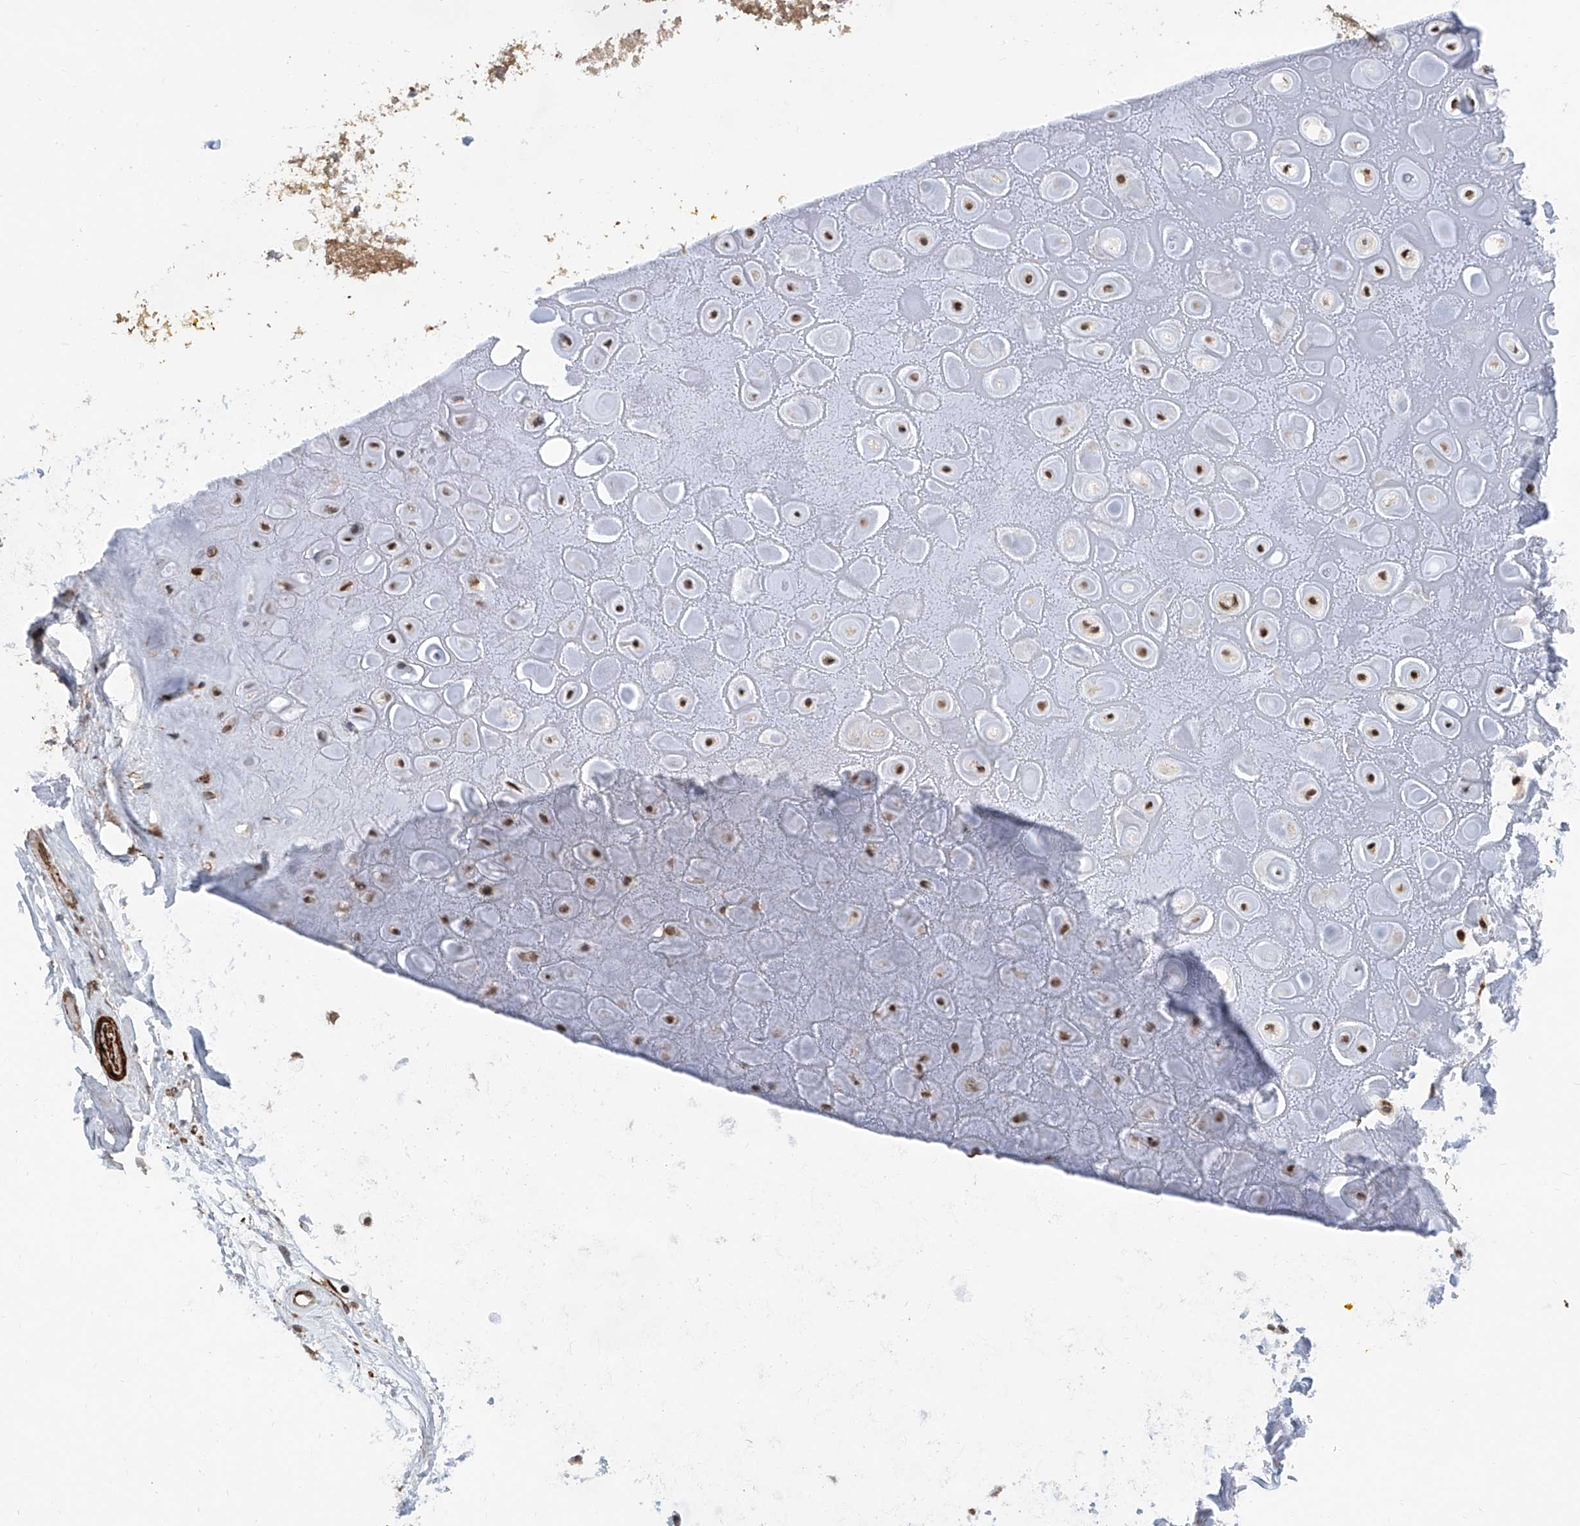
{"staining": {"intensity": "moderate", "quantity": ">75%", "location": "nuclear"}, "tissue": "adipose tissue", "cell_type": "Adipocytes", "image_type": "normal", "snomed": [{"axis": "morphology", "description": "Normal tissue, NOS"}, {"axis": "morphology", "description": "Basal cell carcinoma"}, {"axis": "topography", "description": "Skin"}], "caption": "Immunohistochemistry of unremarkable adipose tissue displays medium levels of moderate nuclear expression in about >75% of adipocytes. The staining was performed using DAB (3,3'-diaminobenzidine), with brown indicating positive protein expression. Nuclei are stained blue with hematoxylin.", "gene": "SDE2", "patient": {"sex": "female", "age": 89}}